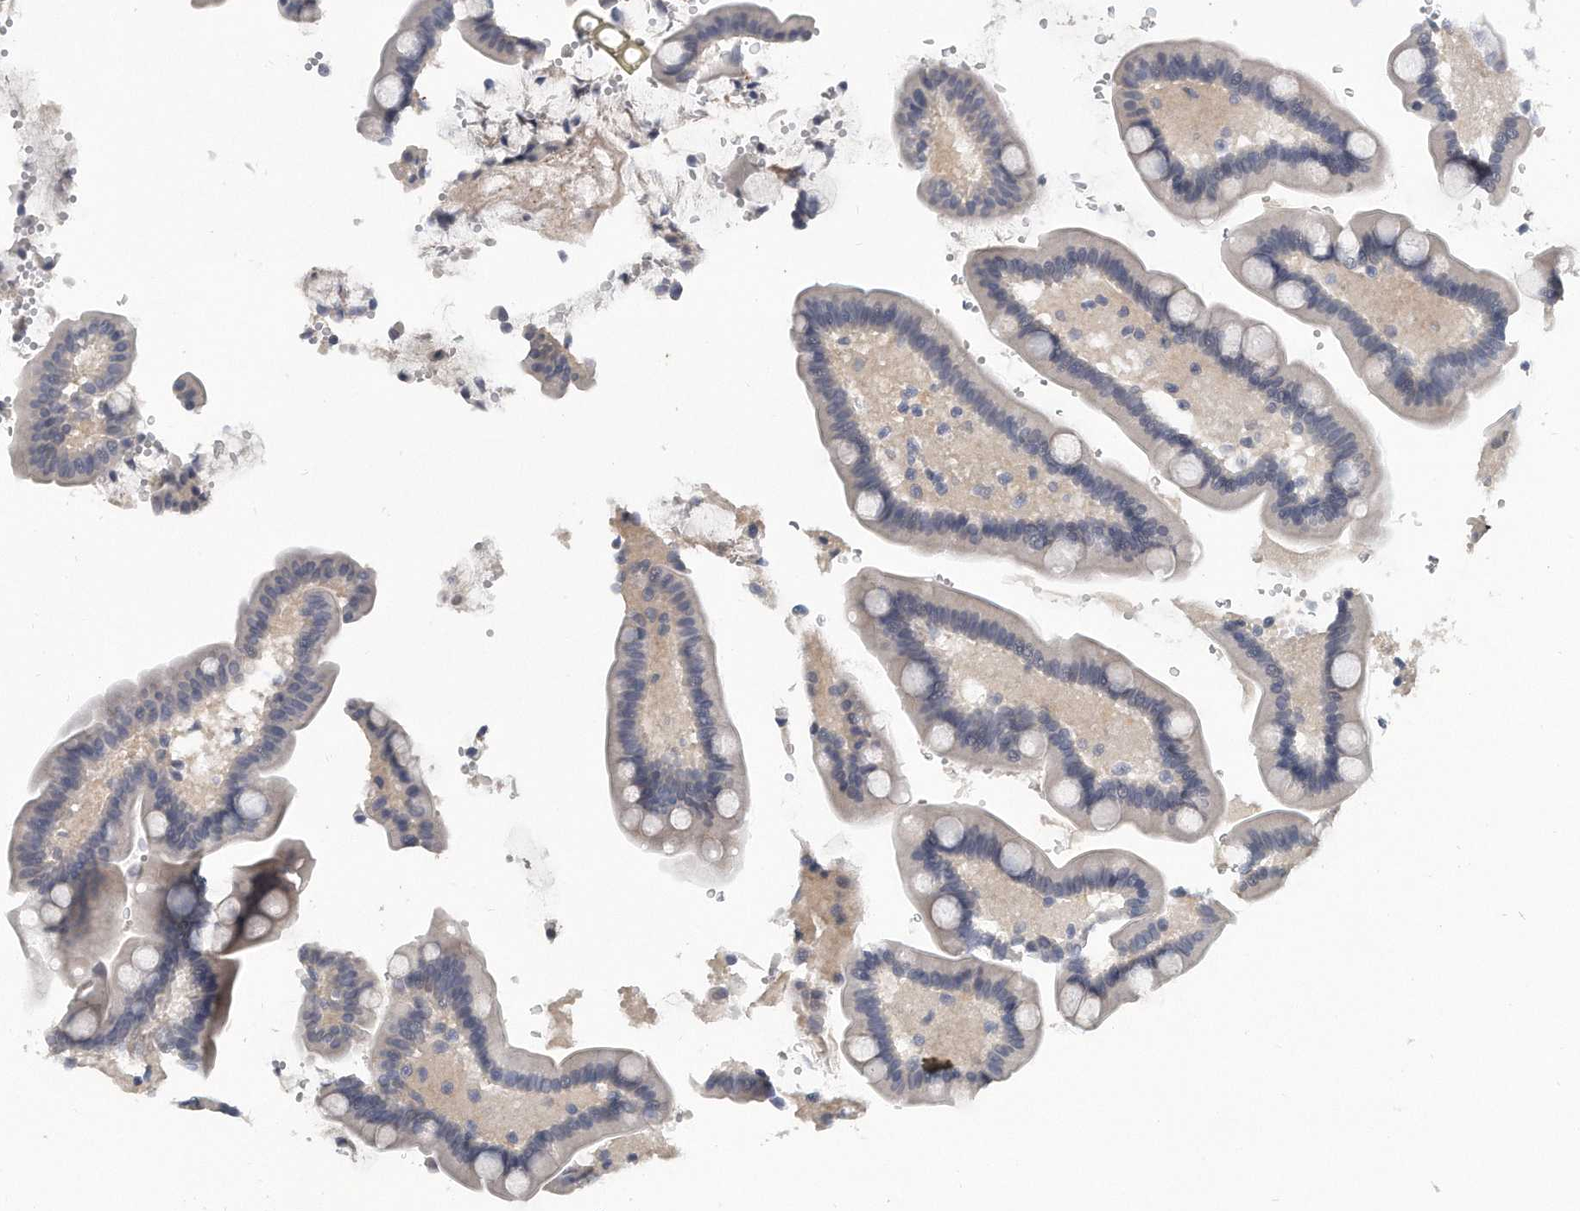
{"staining": {"intensity": "negative", "quantity": "none", "location": "none"}, "tissue": "colon", "cell_type": "Endothelial cells", "image_type": "normal", "snomed": [{"axis": "morphology", "description": "Normal tissue, NOS"}, {"axis": "topography", "description": "Smooth muscle"}, {"axis": "topography", "description": "Colon"}], "caption": "Immunohistochemical staining of normal human colon shows no significant staining in endothelial cells.", "gene": "KLHL7", "patient": {"sex": "male", "age": 73}}